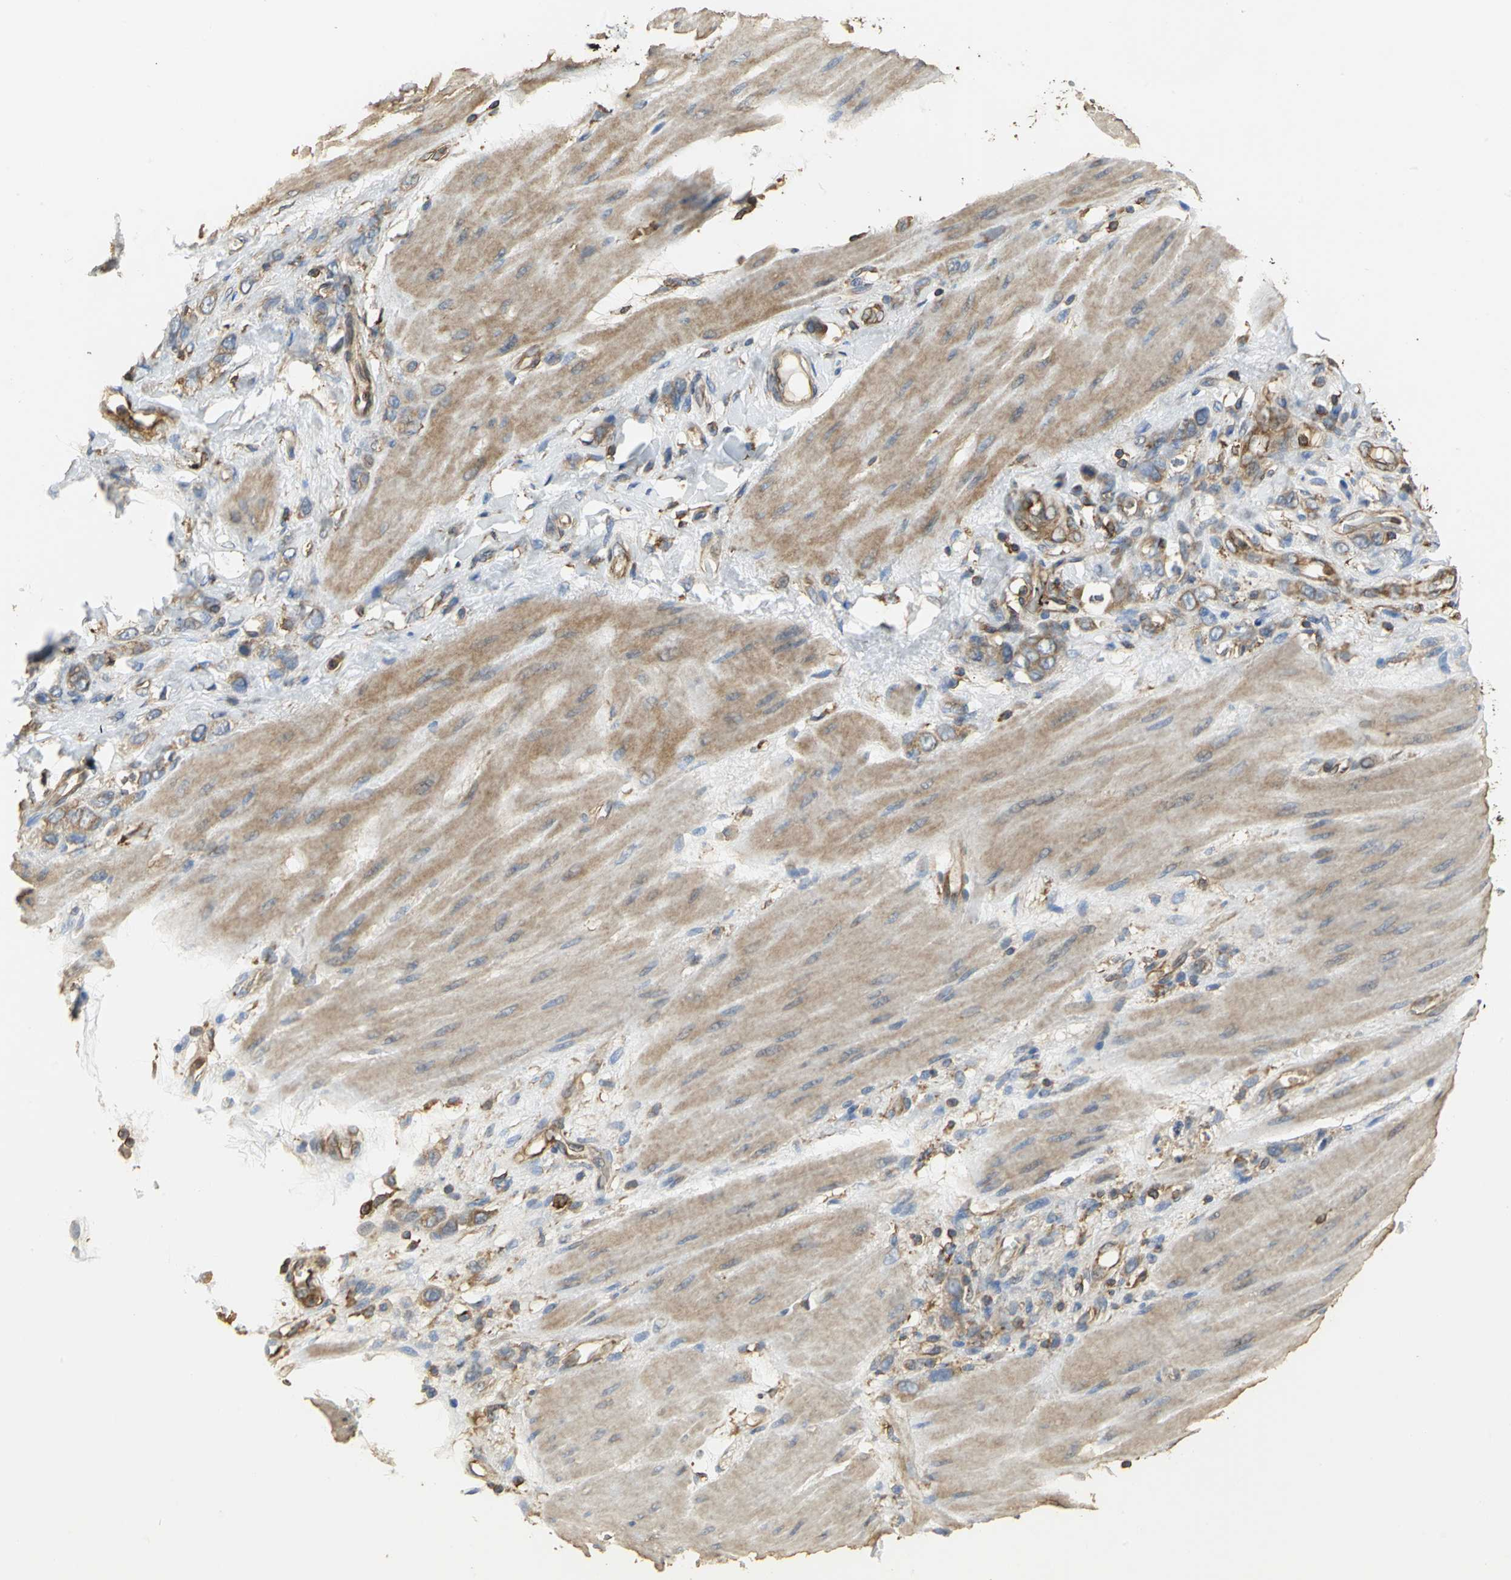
{"staining": {"intensity": "weak", "quantity": "25%-75%", "location": "cytoplasmic/membranous"}, "tissue": "stomach cancer", "cell_type": "Tumor cells", "image_type": "cancer", "snomed": [{"axis": "morphology", "description": "Adenocarcinoma, NOS"}, {"axis": "topography", "description": "Stomach"}], "caption": "Protein staining of stomach adenocarcinoma tissue shows weak cytoplasmic/membranous expression in about 25%-75% of tumor cells.", "gene": "TLN1", "patient": {"sex": "male", "age": 82}}